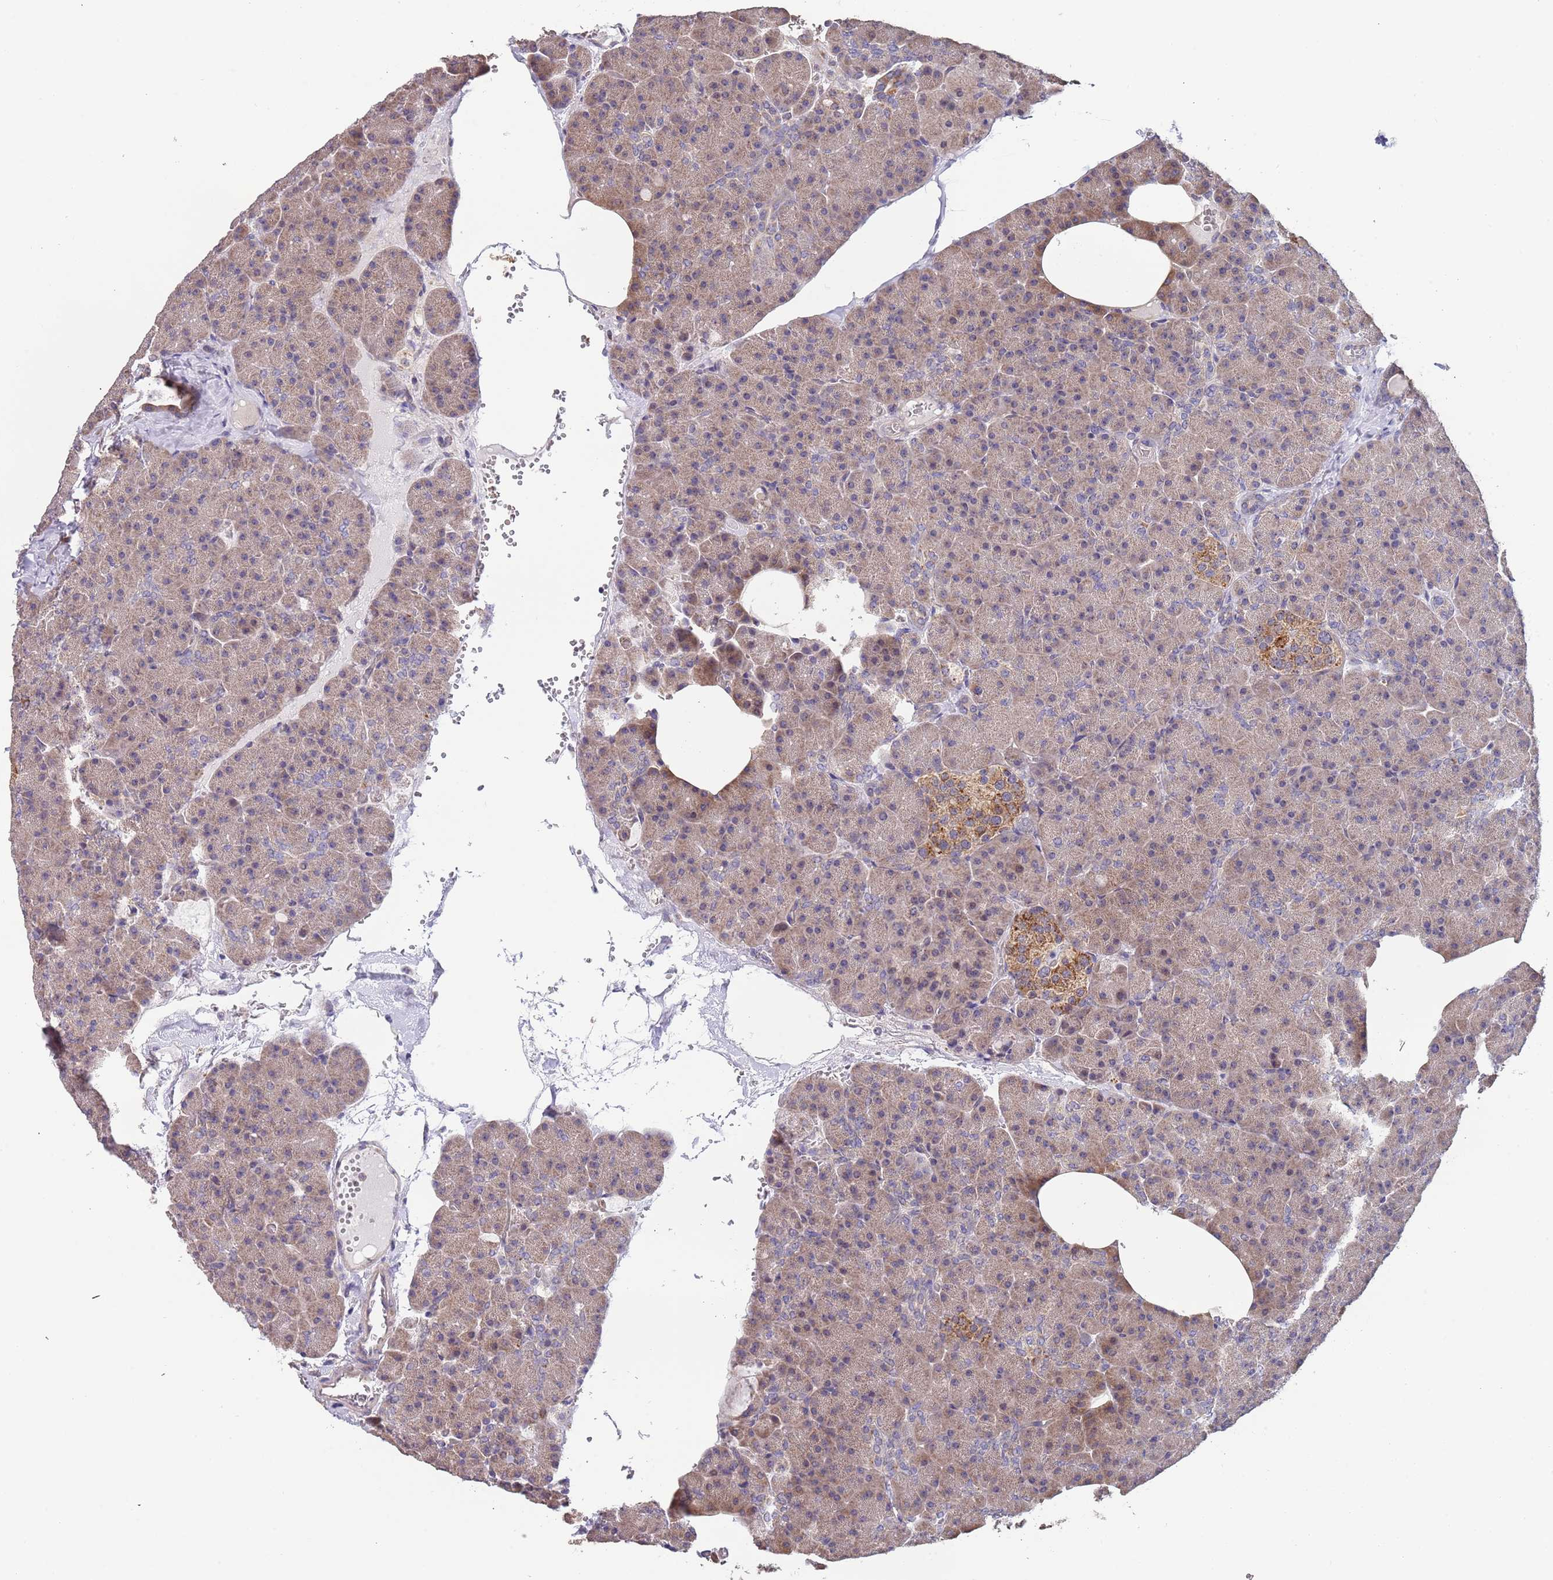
{"staining": {"intensity": "weak", "quantity": "<25%", "location": "cytoplasmic/membranous"}, "tissue": "pancreas", "cell_type": "Exocrine glandular cells", "image_type": "normal", "snomed": [{"axis": "morphology", "description": "Normal tissue, NOS"}, {"axis": "morphology", "description": "Carcinoid, malignant, NOS"}, {"axis": "topography", "description": "Pancreas"}], "caption": "Human pancreas stained for a protein using IHC reveals no positivity in exocrine glandular cells.", "gene": "TMEM64", "patient": {"sex": "female", "age": 35}}